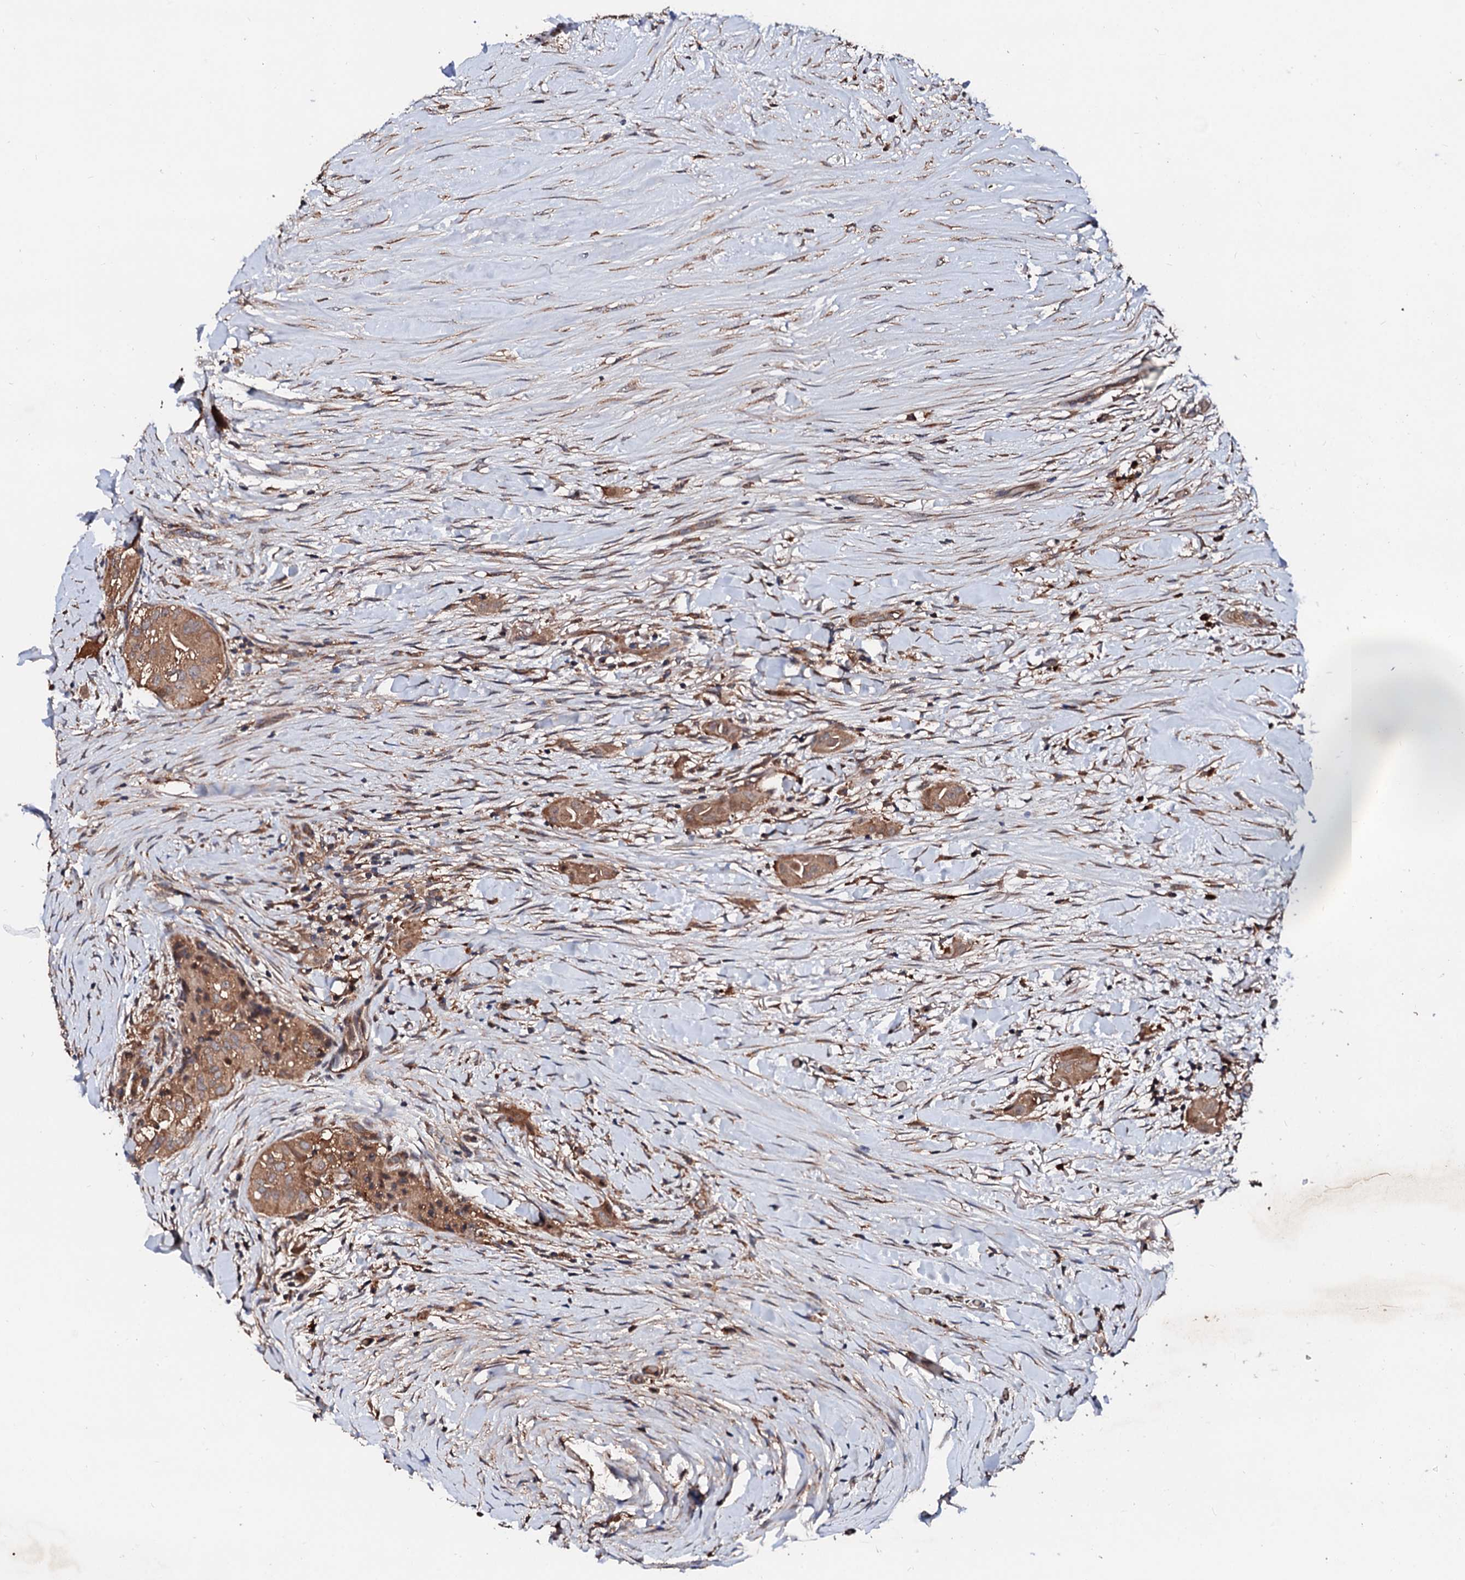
{"staining": {"intensity": "moderate", "quantity": ">75%", "location": "cytoplasmic/membranous"}, "tissue": "thyroid cancer", "cell_type": "Tumor cells", "image_type": "cancer", "snomed": [{"axis": "morphology", "description": "Papillary adenocarcinoma, NOS"}, {"axis": "topography", "description": "Thyroid gland"}], "caption": "This is an image of IHC staining of thyroid papillary adenocarcinoma, which shows moderate expression in the cytoplasmic/membranous of tumor cells.", "gene": "EXTL1", "patient": {"sex": "female", "age": 59}}